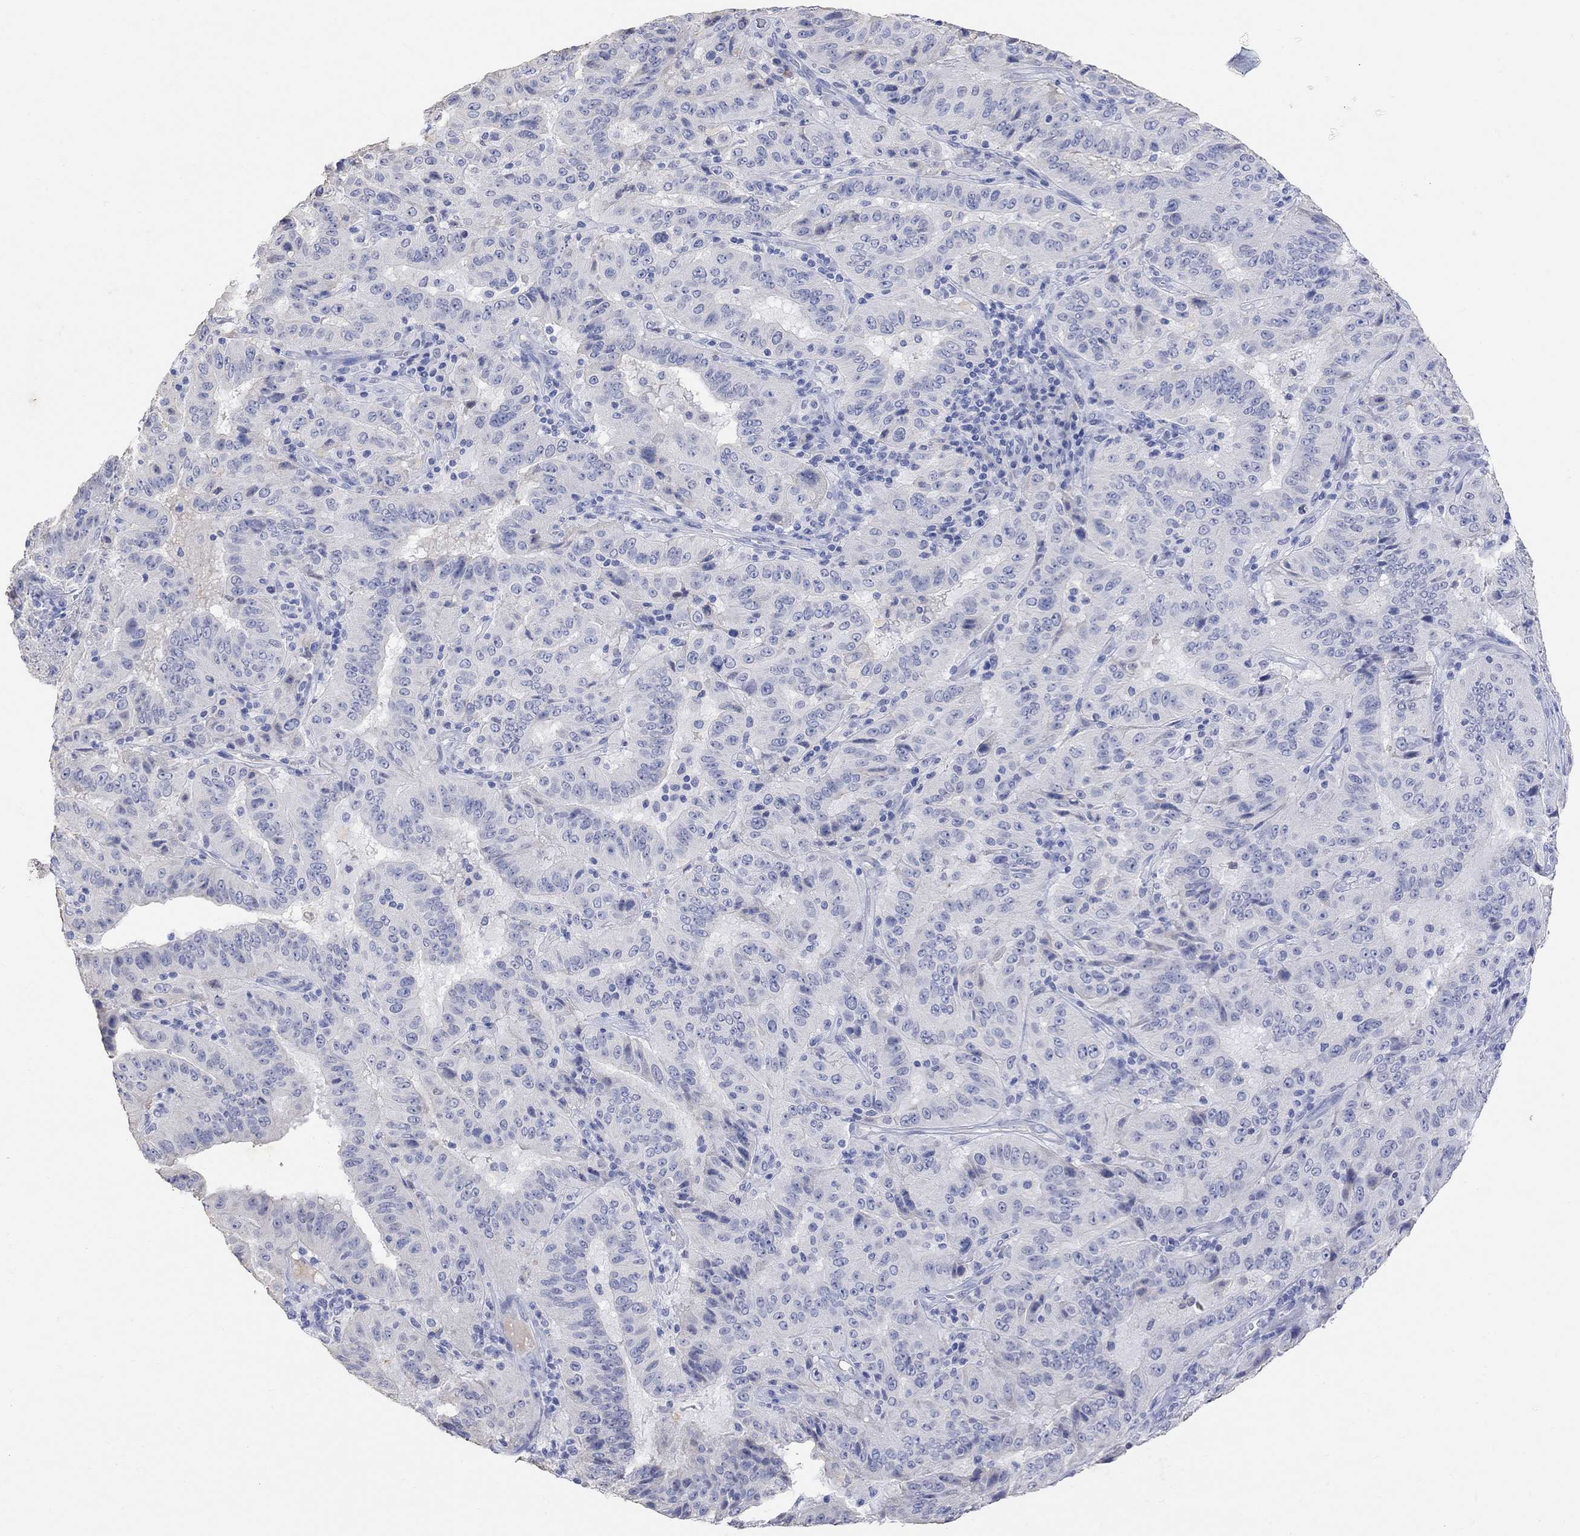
{"staining": {"intensity": "negative", "quantity": "none", "location": "none"}, "tissue": "pancreatic cancer", "cell_type": "Tumor cells", "image_type": "cancer", "snomed": [{"axis": "morphology", "description": "Adenocarcinoma, NOS"}, {"axis": "topography", "description": "Pancreas"}], "caption": "An image of human adenocarcinoma (pancreatic) is negative for staining in tumor cells.", "gene": "TYR", "patient": {"sex": "male", "age": 63}}